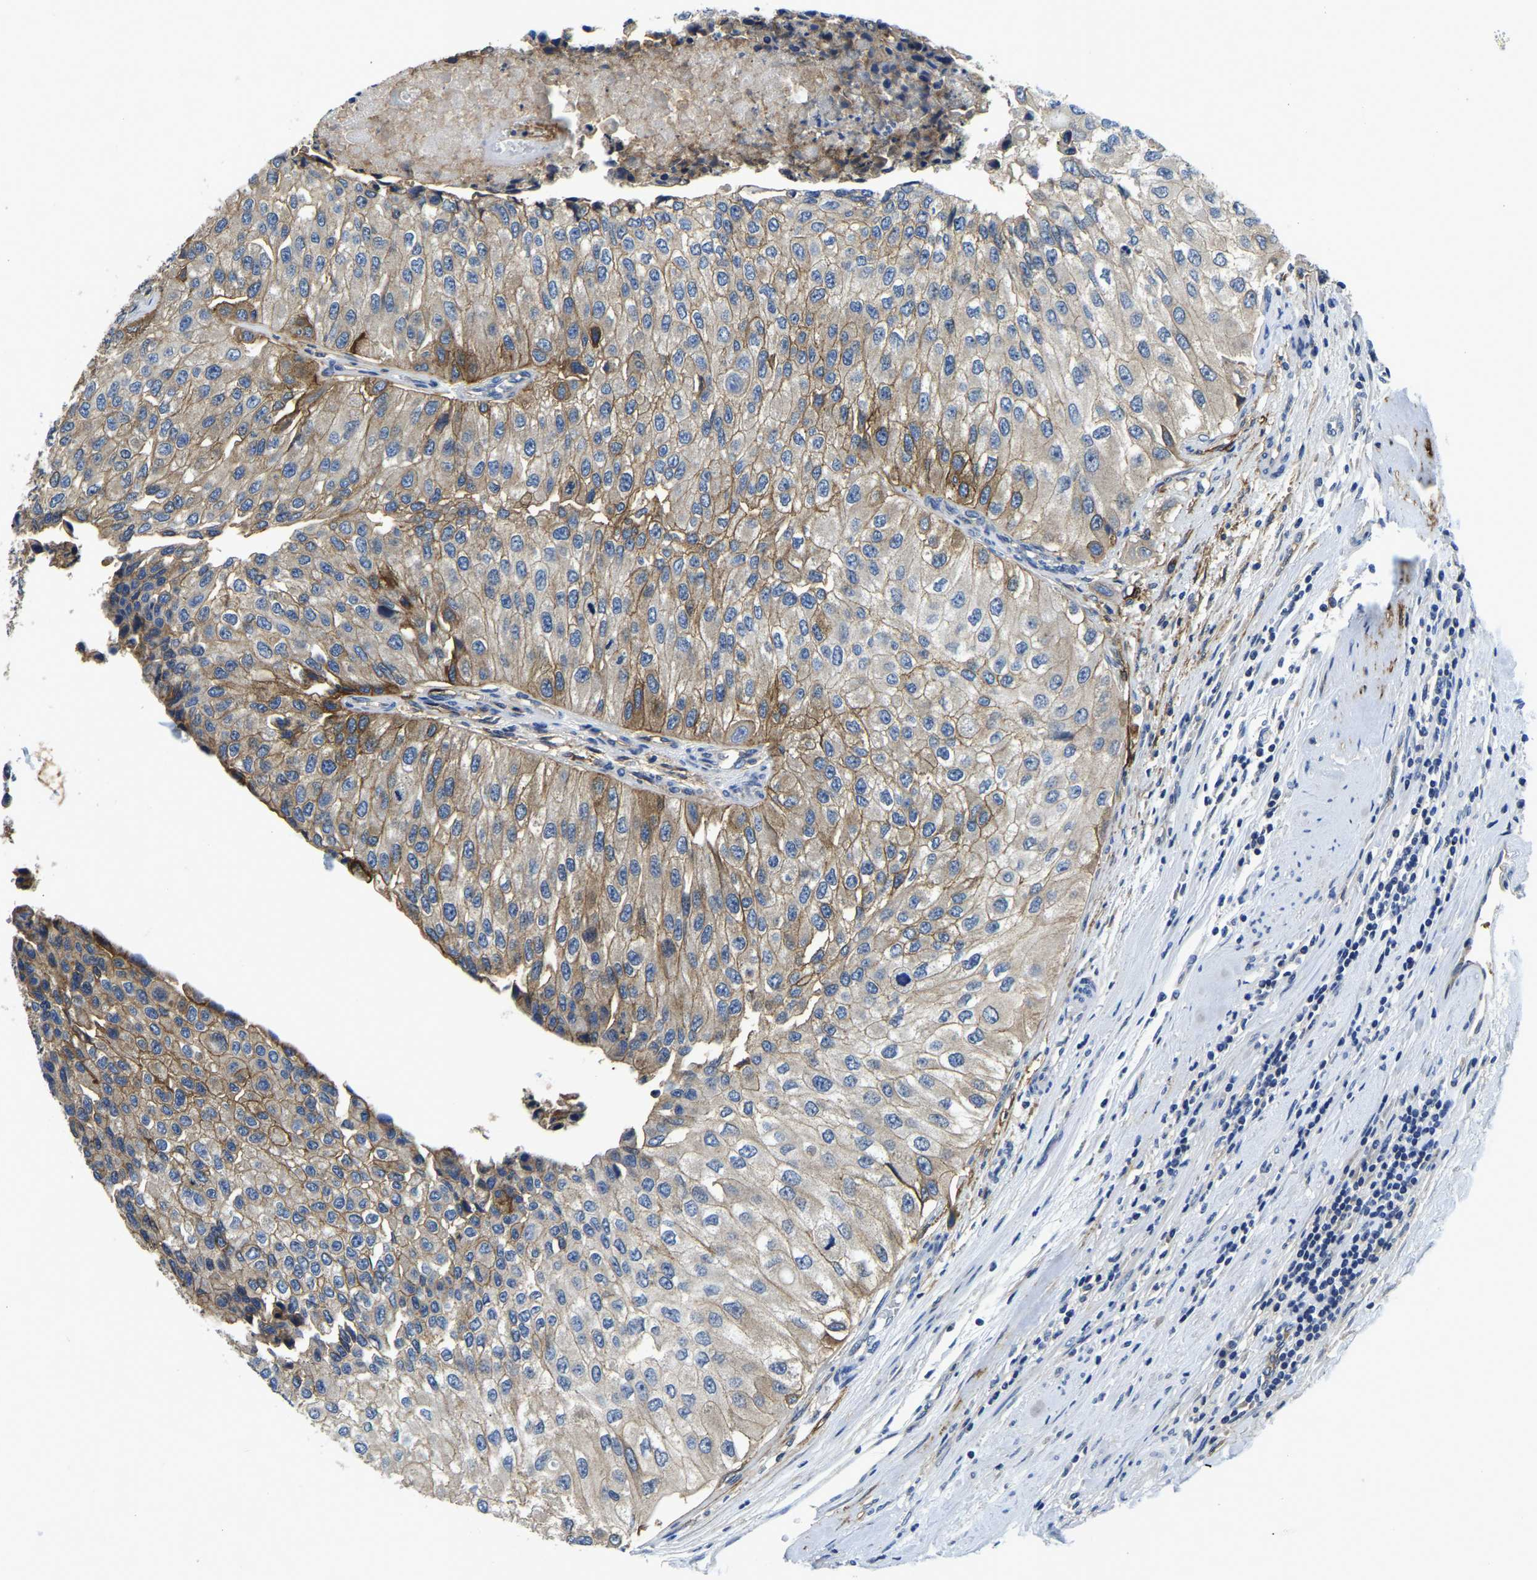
{"staining": {"intensity": "moderate", "quantity": "25%-75%", "location": "cytoplasmic/membranous"}, "tissue": "urothelial cancer", "cell_type": "Tumor cells", "image_type": "cancer", "snomed": [{"axis": "morphology", "description": "Urothelial carcinoma, High grade"}, {"axis": "topography", "description": "Kidney"}, {"axis": "topography", "description": "Urinary bladder"}], "caption": "There is medium levels of moderate cytoplasmic/membranous staining in tumor cells of urothelial carcinoma (high-grade), as demonstrated by immunohistochemical staining (brown color).", "gene": "ITGA2", "patient": {"sex": "male", "age": 77}}